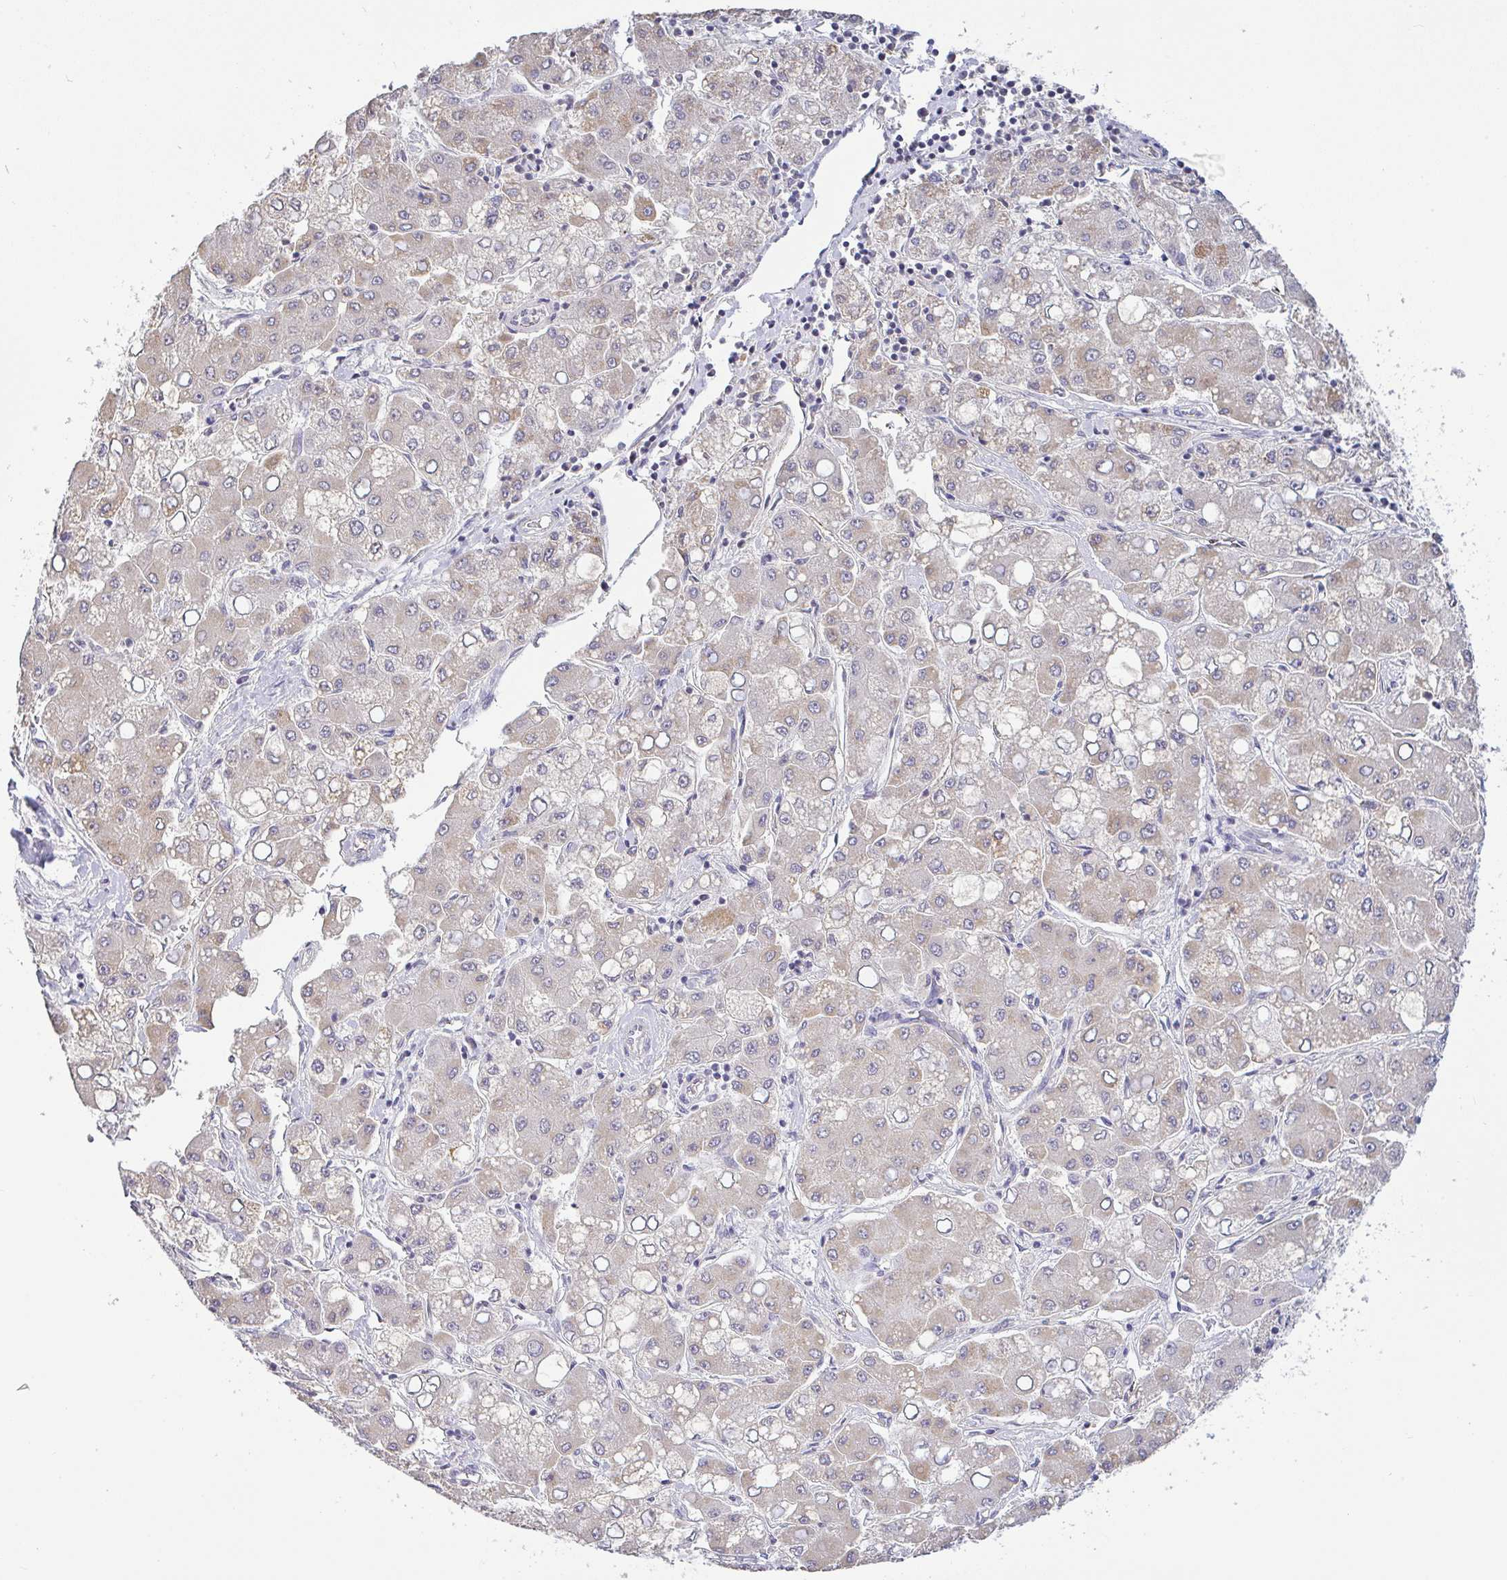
{"staining": {"intensity": "weak", "quantity": "25%-75%", "location": "cytoplasmic/membranous"}, "tissue": "liver cancer", "cell_type": "Tumor cells", "image_type": "cancer", "snomed": [{"axis": "morphology", "description": "Carcinoma, Hepatocellular, NOS"}, {"axis": "topography", "description": "Liver"}], "caption": "Liver hepatocellular carcinoma stained with a protein marker exhibits weak staining in tumor cells.", "gene": "PLCD4", "patient": {"sex": "male", "age": 40}}